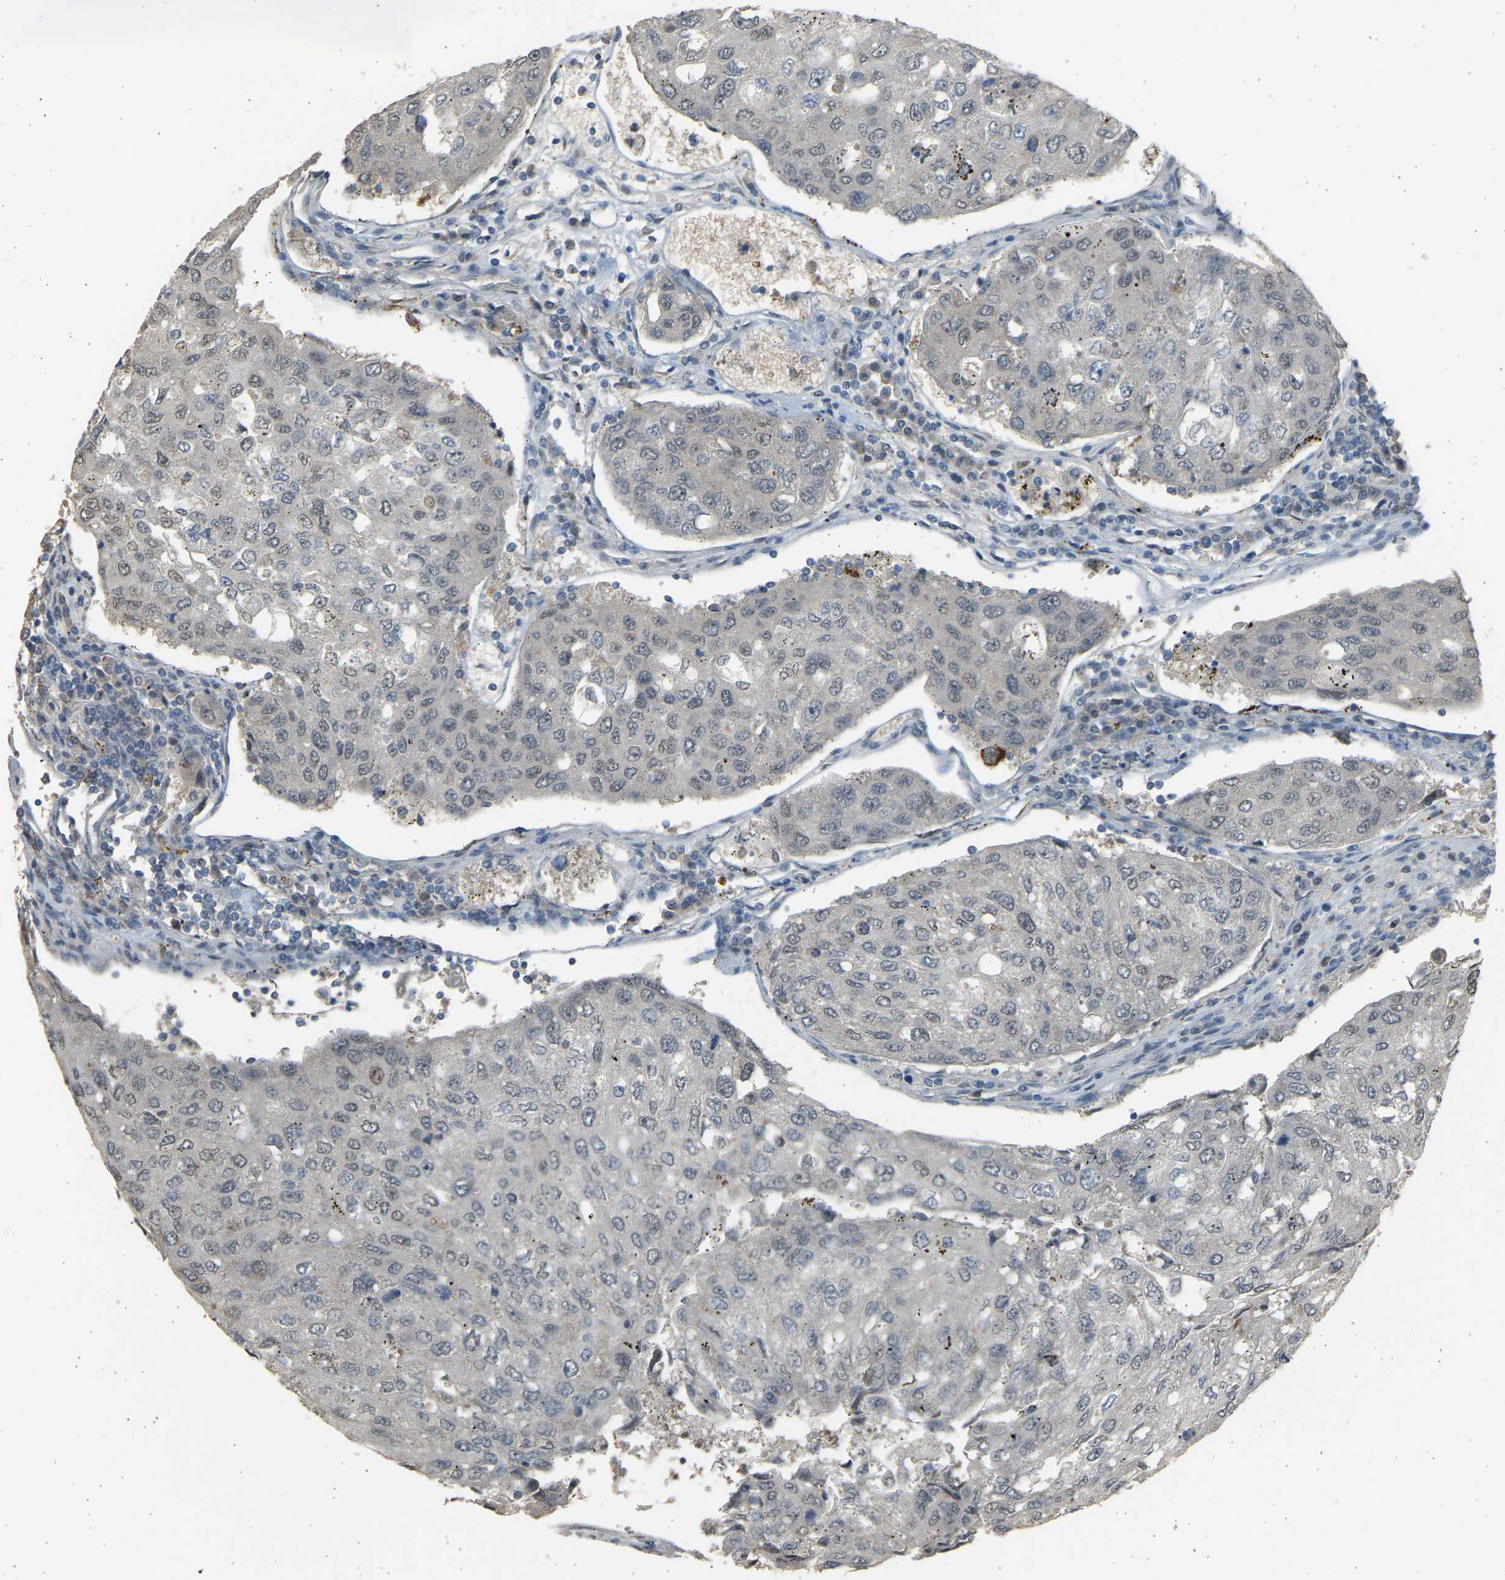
{"staining": {"intensity": "weak", "quantity": "<25%", "location": "nuclear"}, "tissue": "urothelial cancer", "cell_type": "Tumor cells", "image_type": "cancer", "snomed": [{"axis": "morphology", "description": "Urothelial carcinoma, High grade"}, {"axis": "topography", "description": "Lymph node"}, {"axis": "topography", "description": "Urinary bladder"}], "caption": "DAB (3,3'-diaminobenzidine) immunohistochemical staining of urothelial cancer exhibits no significant positivity in tumor cells. (DAB IHC, high magnification).", "gene": "BIRC2", "patient": {"sex": "male", "age": 51}}